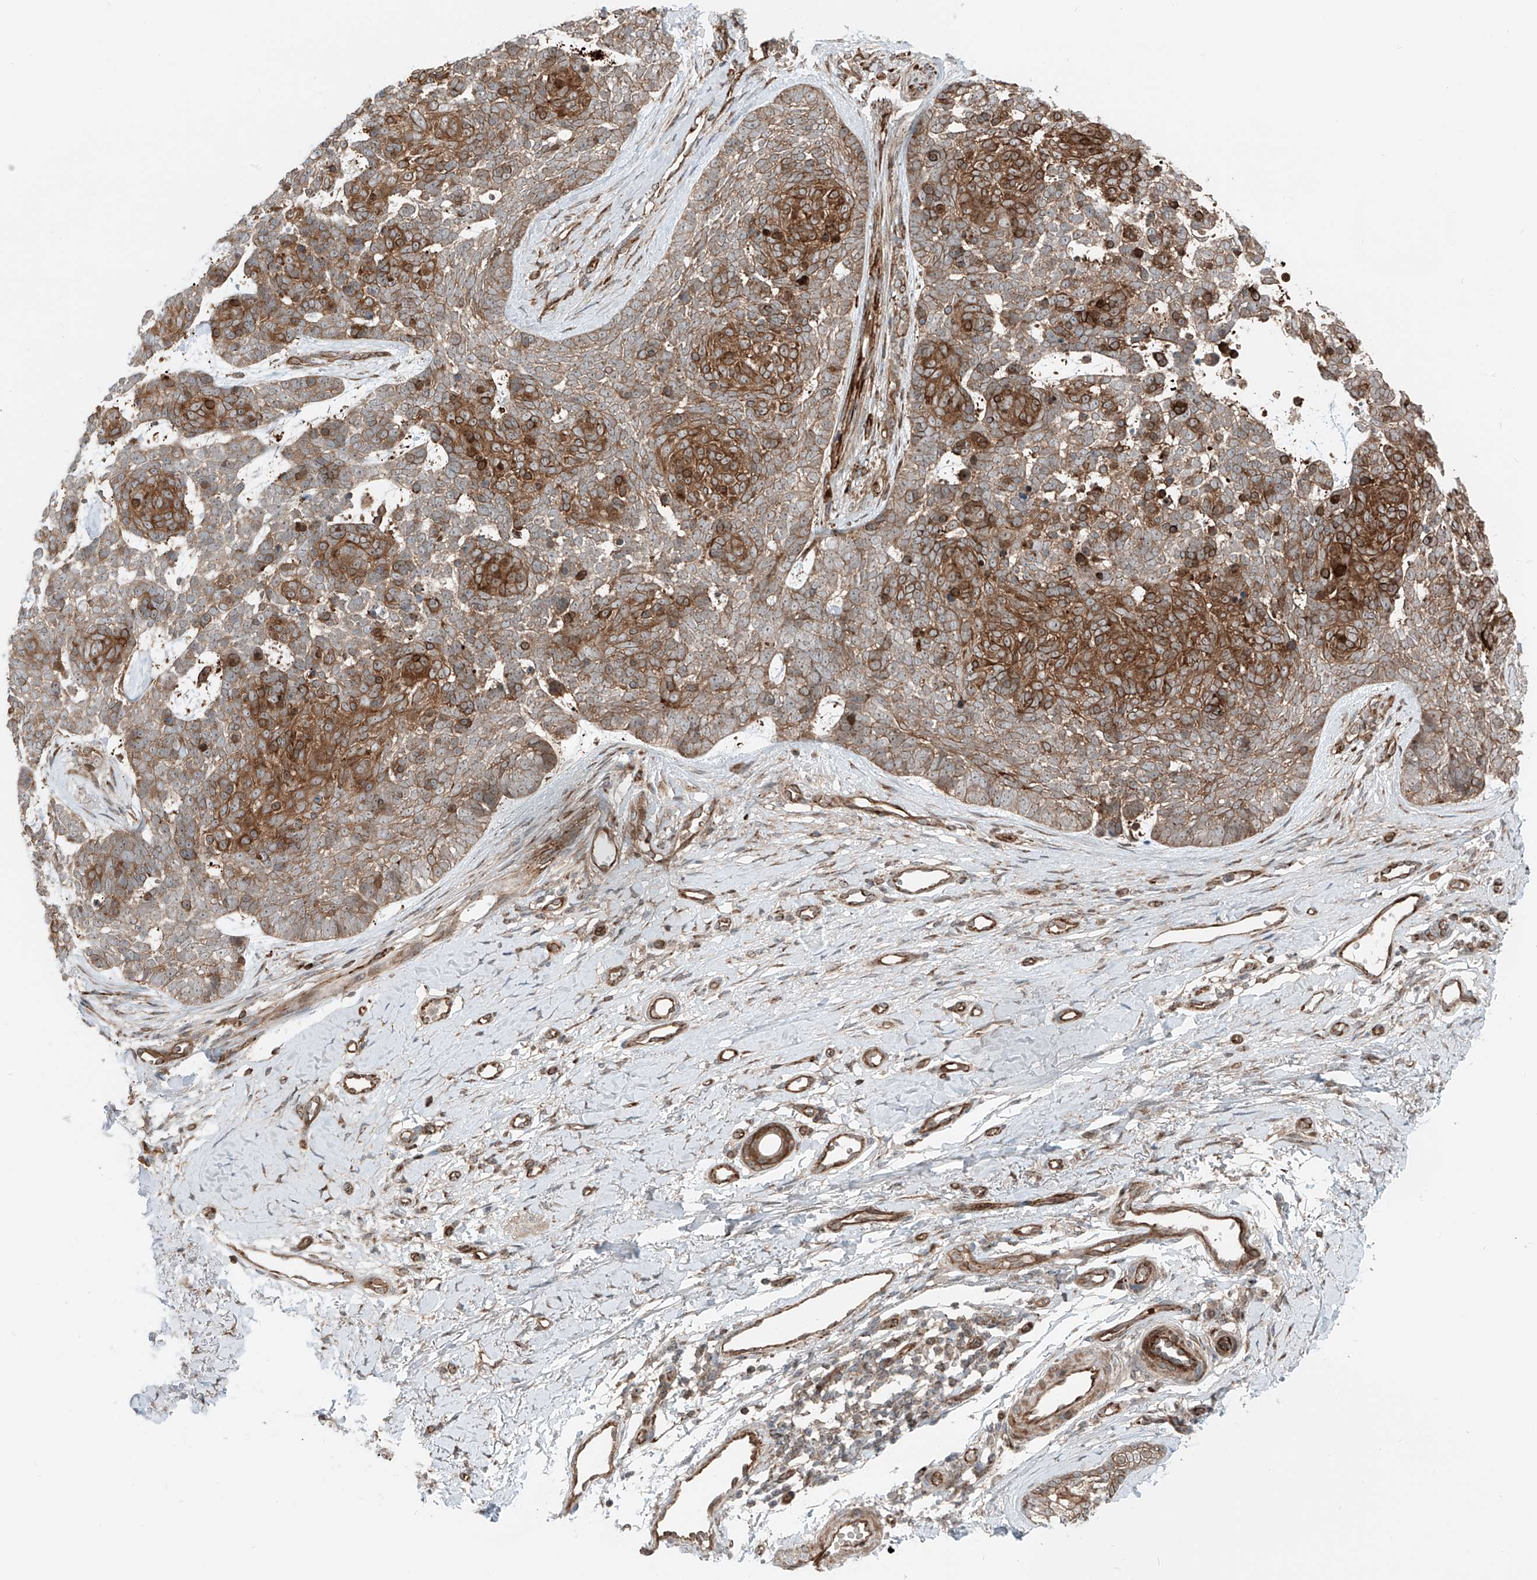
{"staining": {"intensity": "strong", "quantity": "25%-75%", "location": "cytoplasmic/membranous"}, "tissue": "skin cancer", "cell_type": "Tumor cells", "image_type": "cancer", "snomed": [{"axis": "morphology", "description": "Basal cell carcinoma"}, {"axis": "topography", "description": "Skin"}], "caption": "This is a photomicrograph of immunohistochemistry staining of skin basal cell carcinoma, which shows strong staining in the cytoplasmic/membranous of tumor cells.", "gene": "USP48", "patient": {"sex": "female", "age": 81}}